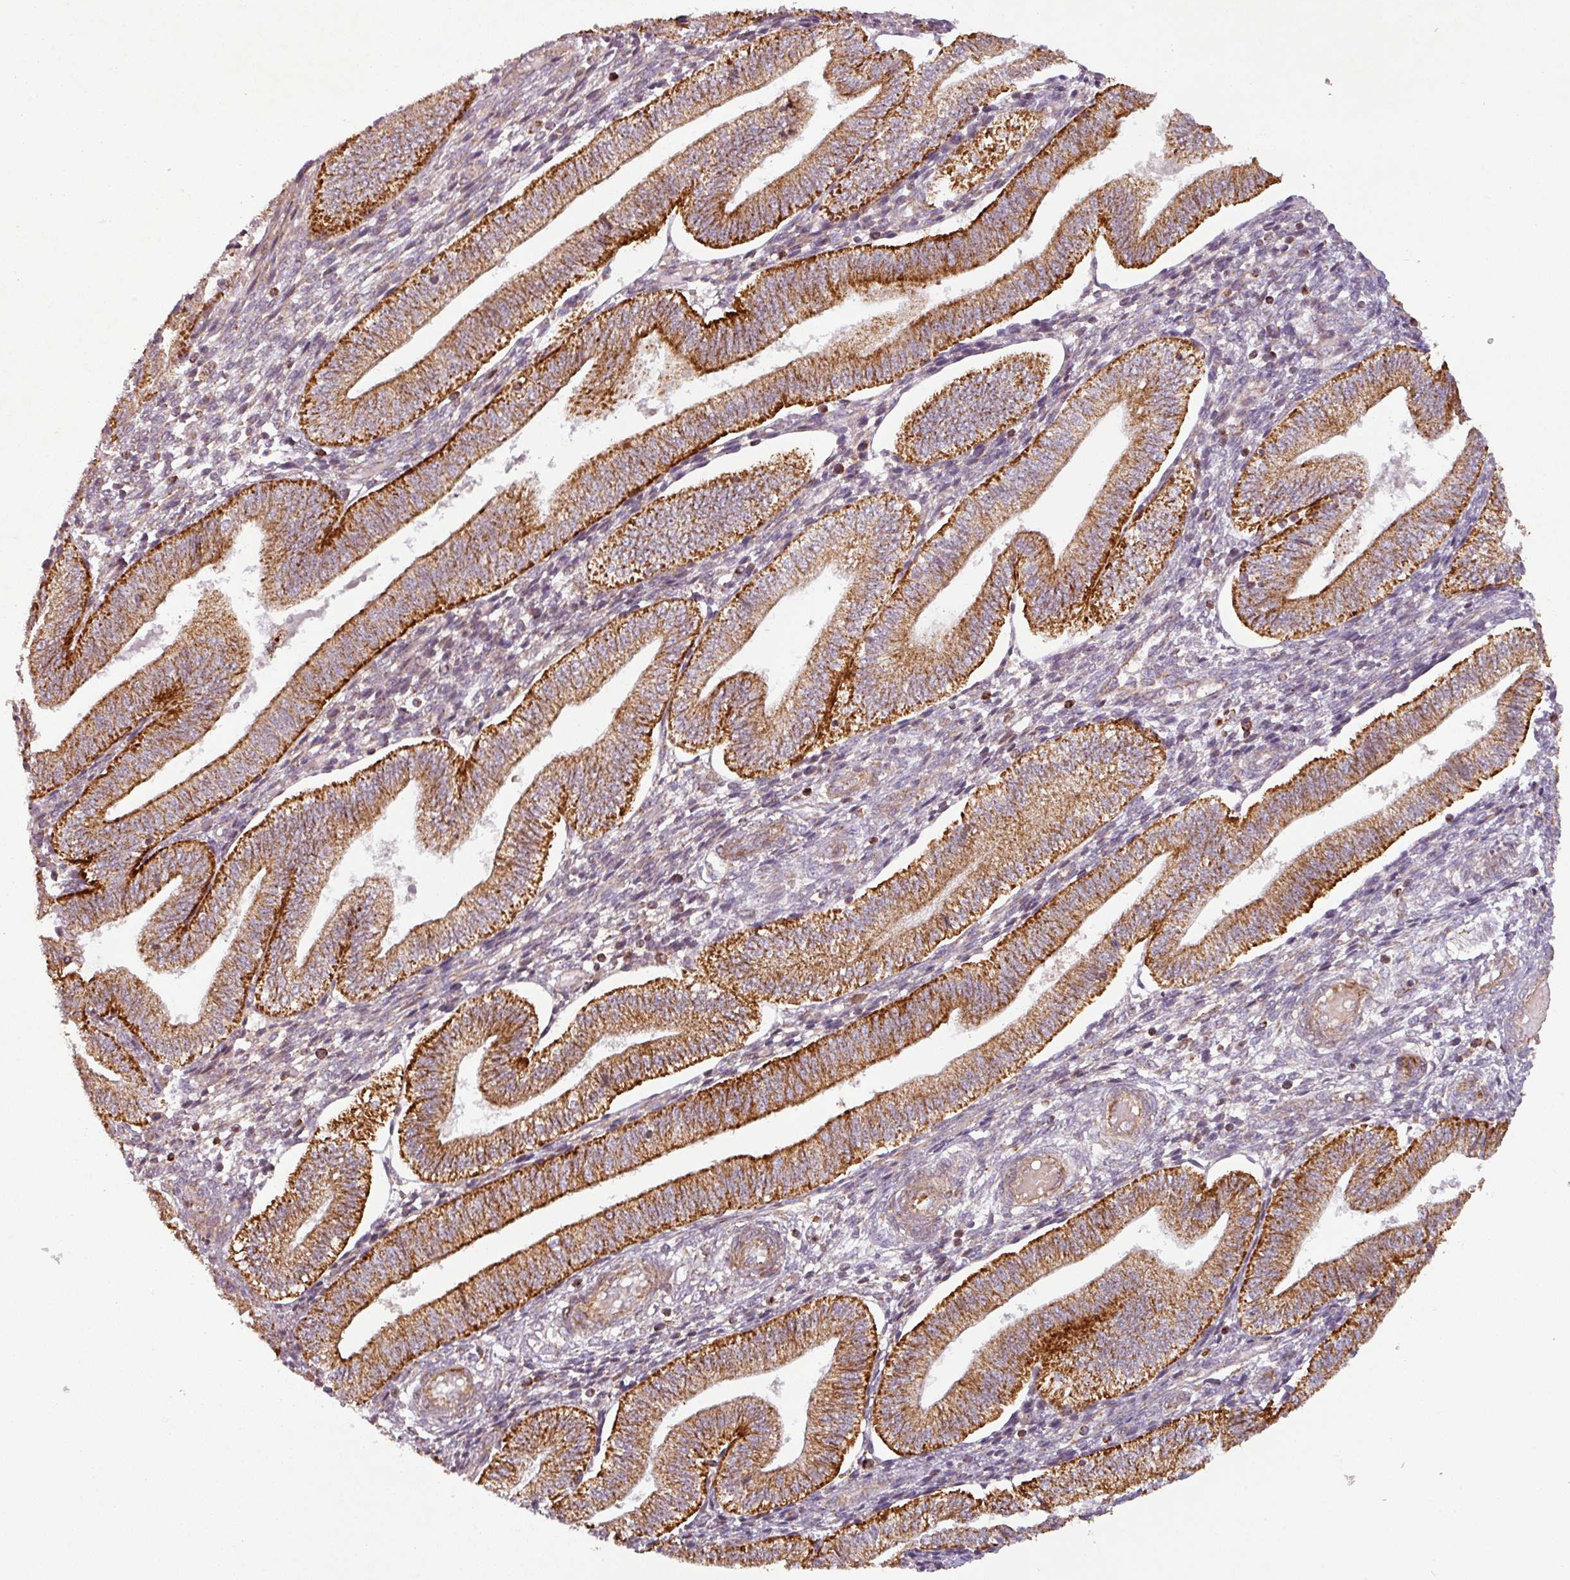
{"staining": {"intensity": "moderate", "quantity": "25%-75%", "location": "cytoplasmic/membranous"}, "tissue": "endometrium", "cell_type": "Cells in endometrial stroma", "image_type": "normal", "snomed": [{"axis": "morphology", "description": "Normal tissue, NOS"}, {"axis": "topography", "description": "Endometrium"}], "caption": "Protein staining by immunohistochemistry reveals moderate cytoplasmic/membranous staining in approximately 25%-75% of cells in endometrial stroma in unremarkable endometrium.", "gene": "GPD2", "patient": {"sex": "female", "age": 34}}